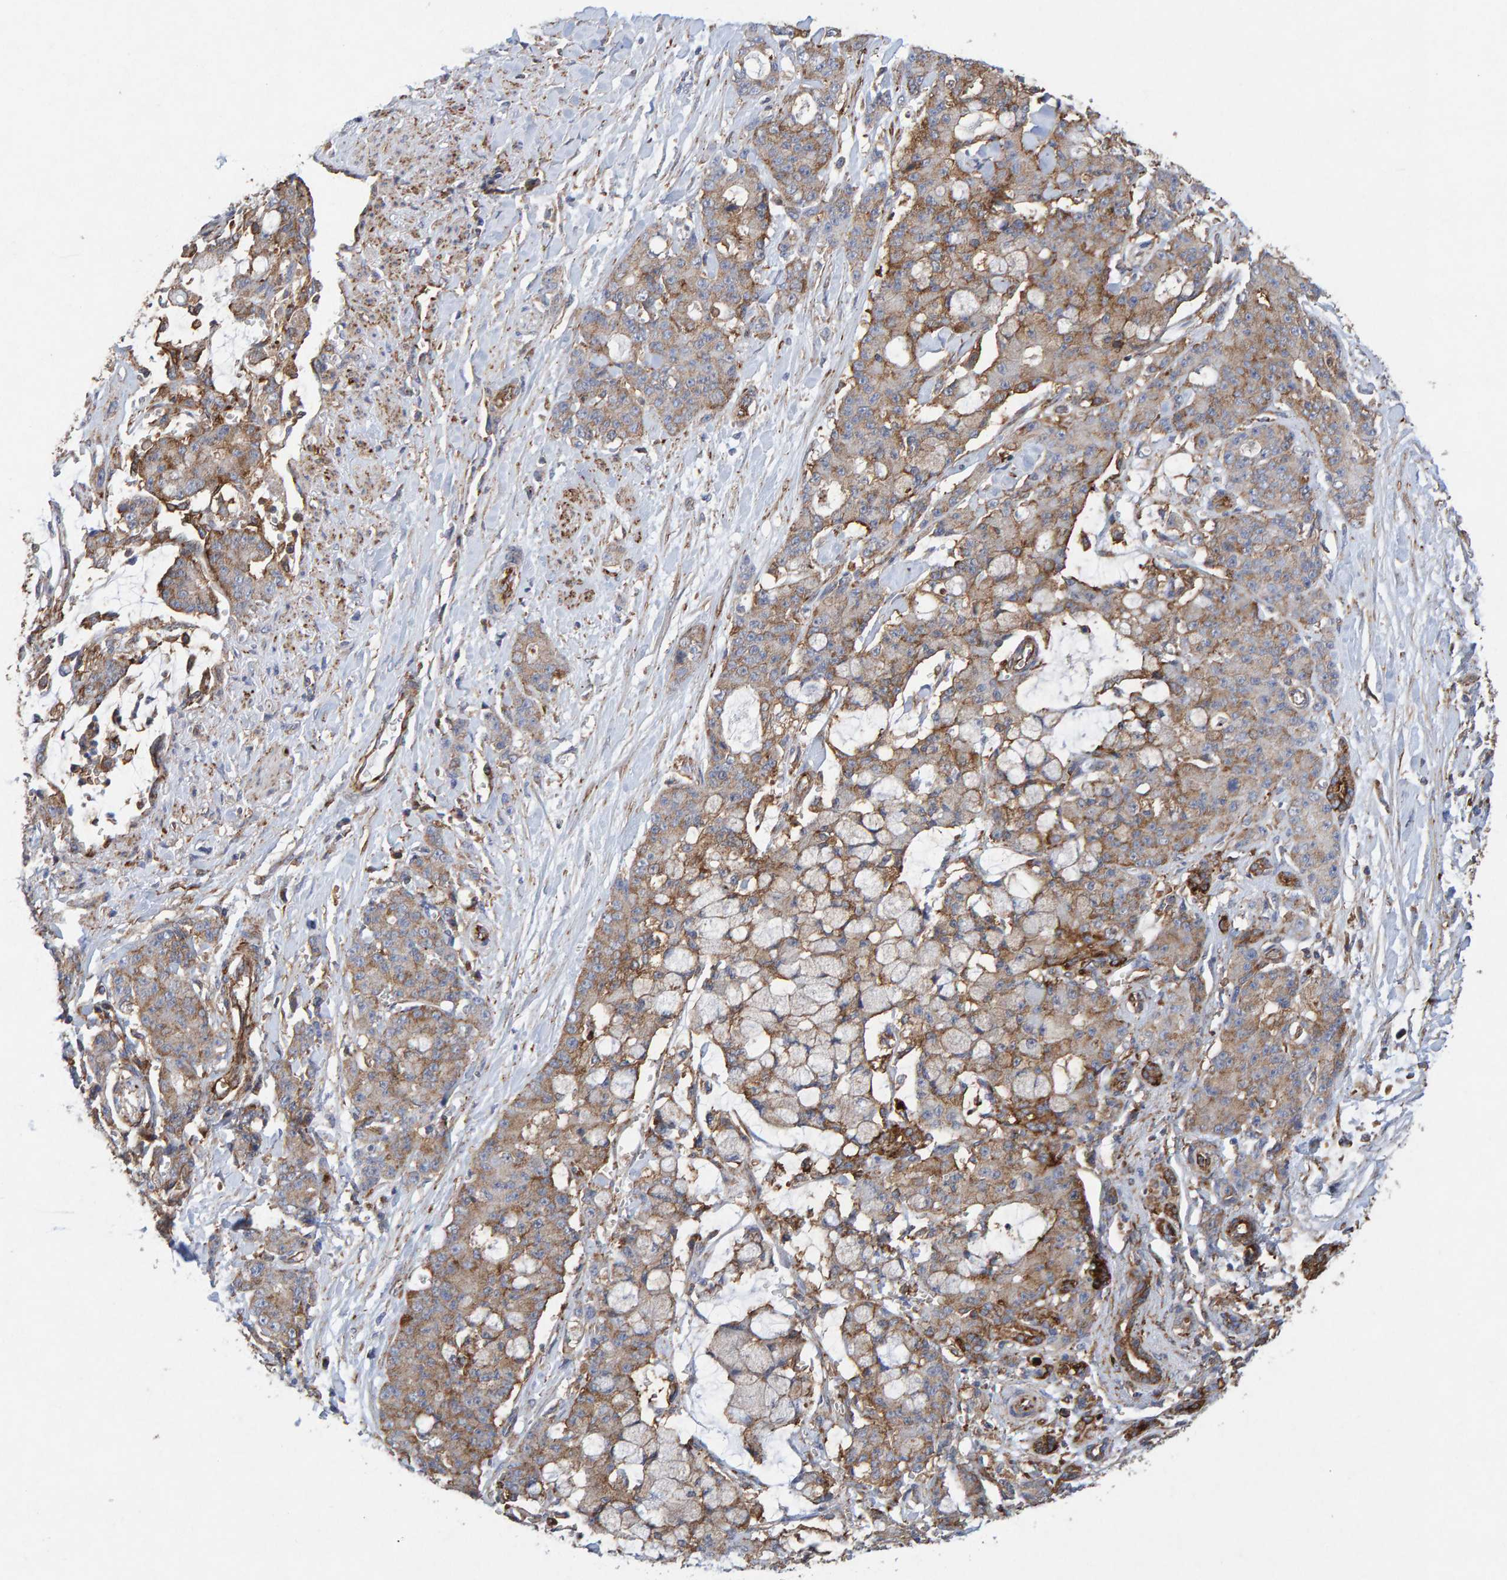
{"staining": {"intensity": "weak", "quantity": ">75%", "location": "cytoplasmic/membranous"}, "tissue": "pancreatic cancer", "cell_type": "Tumor cells", "image_type": "cancer", "snomed": [{"axis": "morphology", "description": "Adenocarcinoma, NOS"}, {"axis": "topography", "description": "Pancreas"}], "caption": "Protein expression analysis of adenocarcinoma (pancreatic) displays weak cytoplasmic/membranous positivity in approximately >75% of tumor cells. The staining is performed using DAB brown chromogen to label protein expression. The nuclei are counter-stained blue using hematoxylin.", "gene": "MVP", "patient": {"sex": "female", "age": 73}}